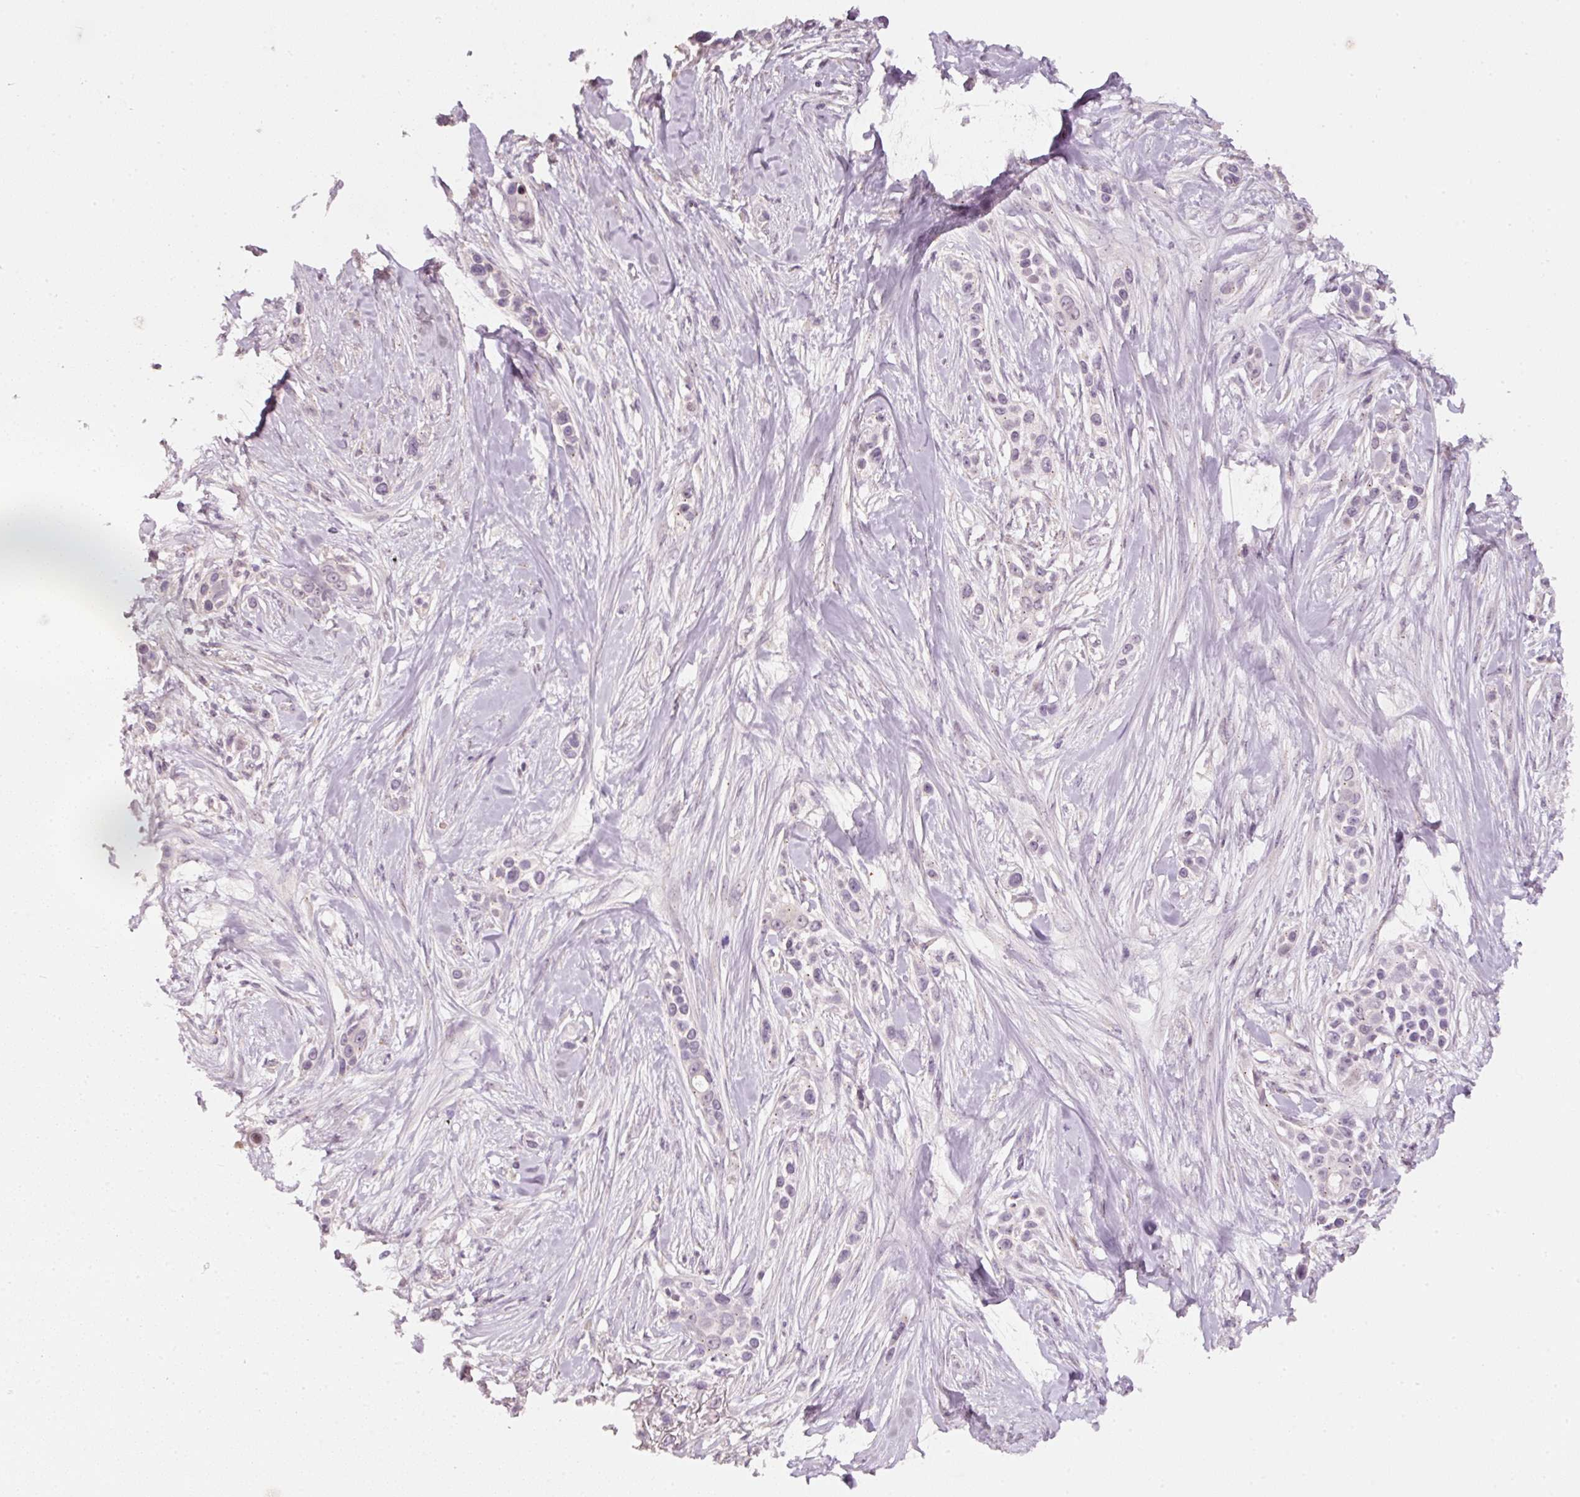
{"staining": {"intensity": "negative", "quantity": "none", "location": "none"}, "tissue": "skin cancer", "cell_type": "Tumor cells", "image_type": "cancer", "snomed": [{"axis": "morphology", "description": "Squamous cell carcinoma, NOS"}, {"axis": "topography", "description": "Skin"}], "caption": "DAB immunohistochemical staining of squamous cell carcinoma (skin) displays no significant positivity in tumor cells.", "gene": "TOB2", "patient": {"sex": "female", "age": 69}}